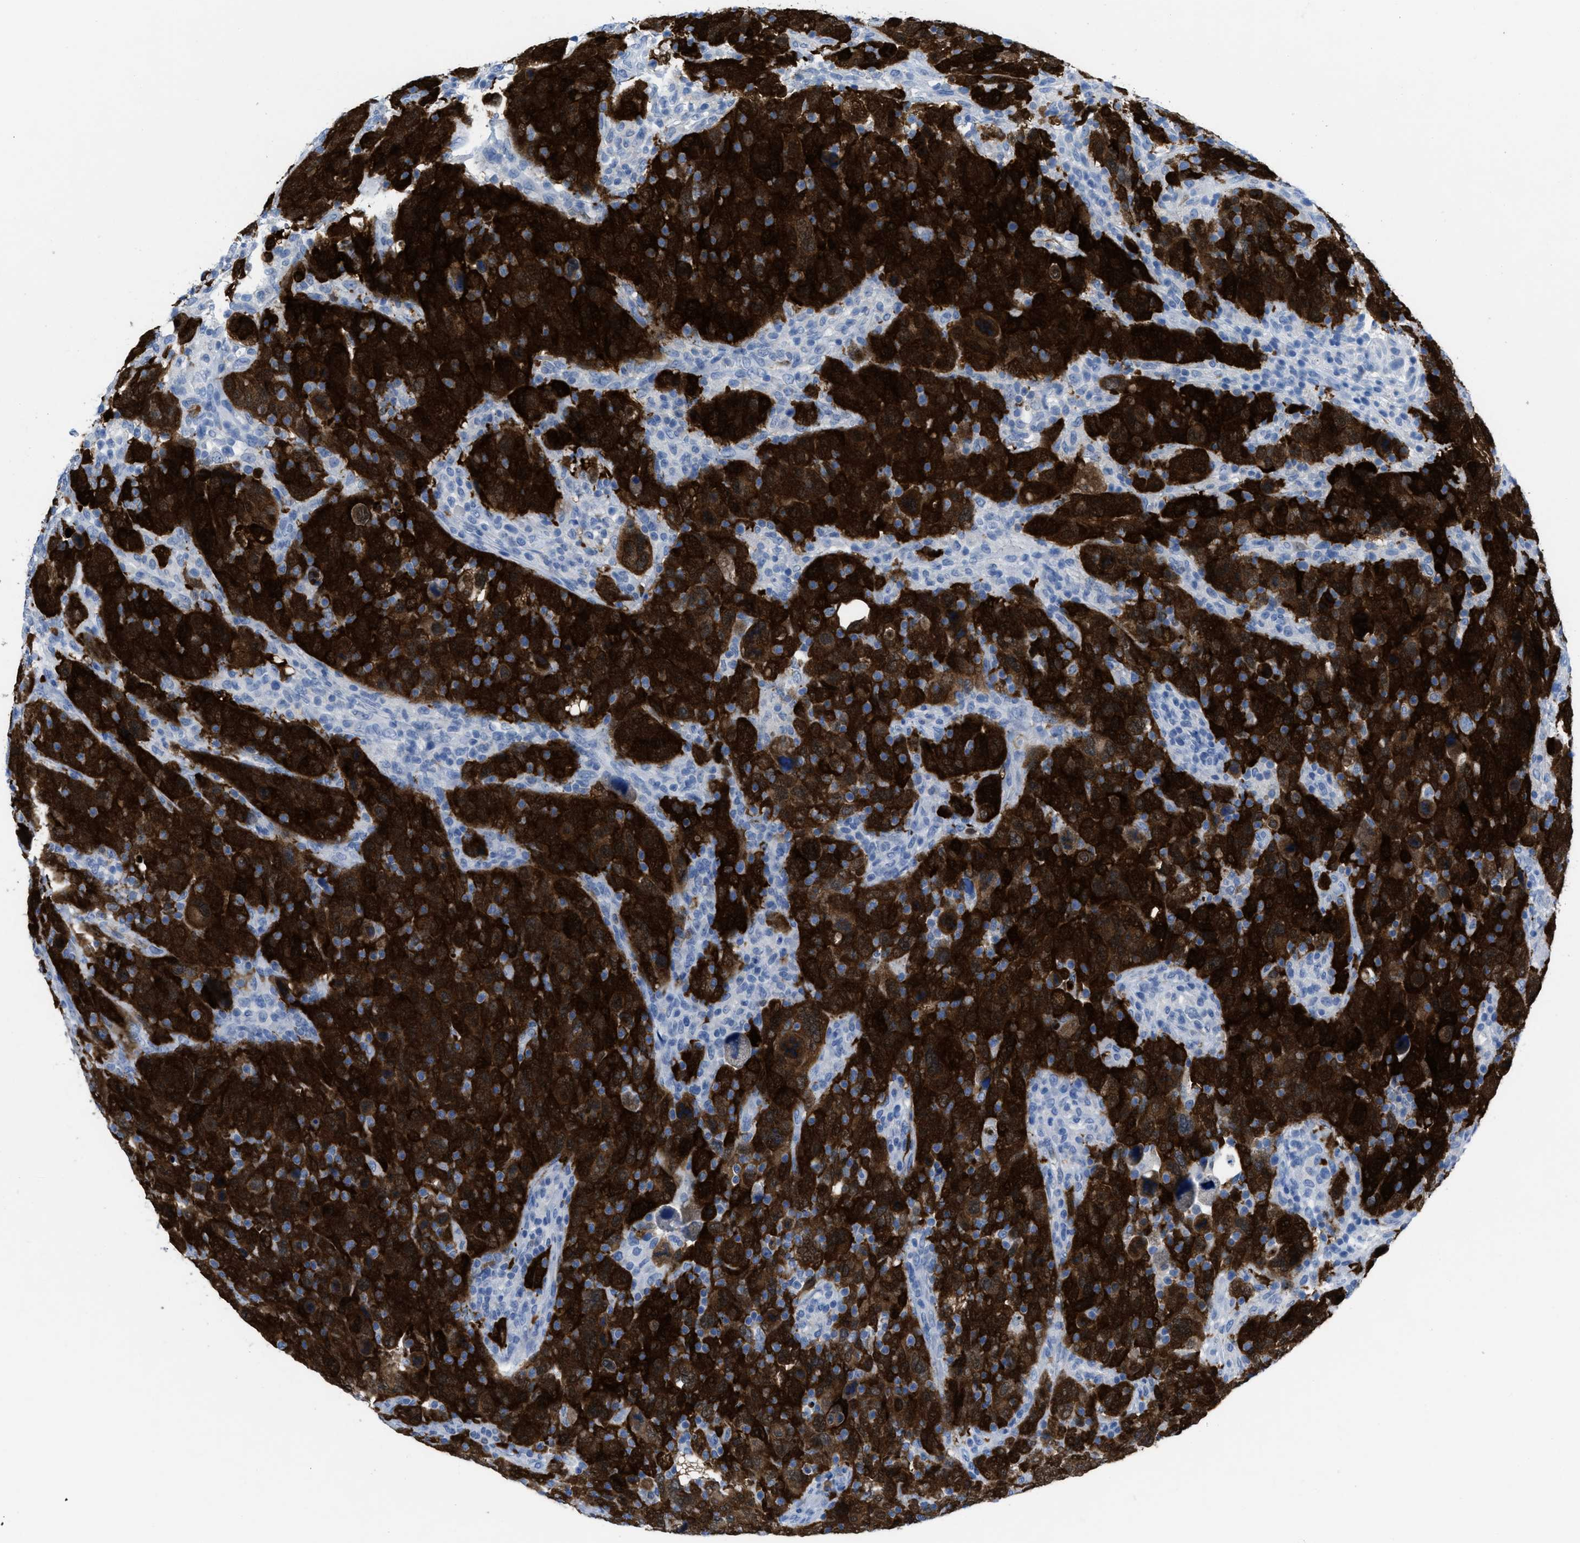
{"staining": {"intensity": "strong", "quantity": ">75%", "location": "cytoplasmic/membranous"}, "tissue": "breast cancer", "cell_type": "Tumor cells", "image_type": "cancer", "snomed": [{"axis": "morphology", "description": "Duct carcinoma"}, {"axis": "topography", "description": "Breast"}], "caption": "Breast invasive ductal carcinoma stained with immunohistochemistry demonstrates strong cytoplasmic/membranous expression in about >75% of tumor cells.", "gene": "CDKN2A", "patient": {"sex": "female", "age": 37}}